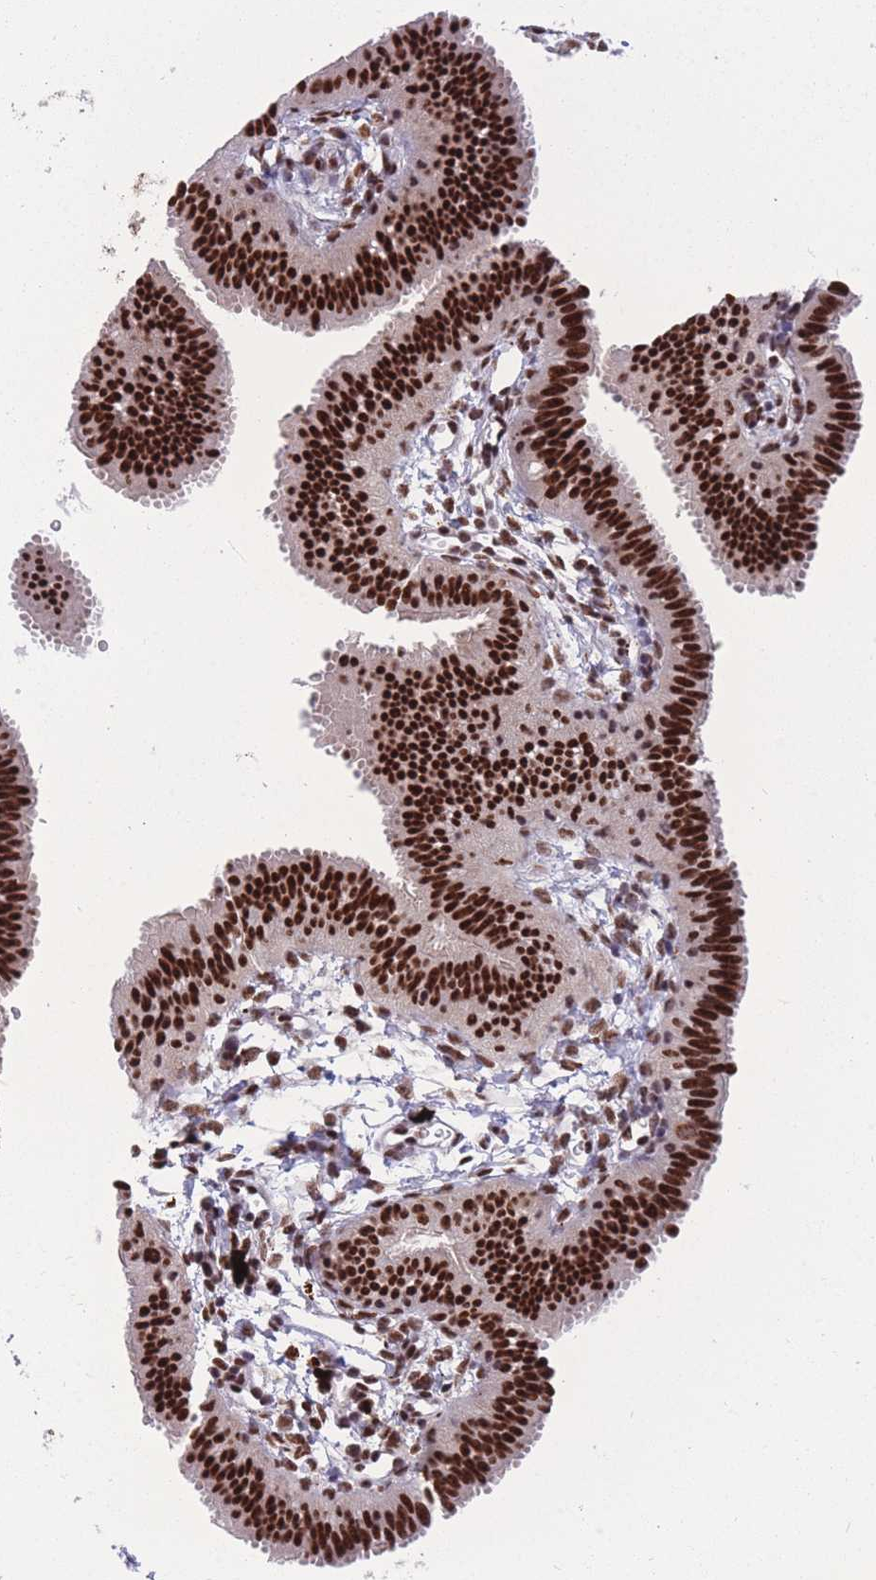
{"staining": {"intensity": "strong", "quantity": ">75%", "location": "nuclear"}, "tissue": "fallopian tube", "cell_type": "Glandular cells", "image_type": "normal", "snomed": [{"axis": "morphology", "description": "Normal tissue, NOS"}, {"axis": "topography", "description": "Fallopian tube"}], "caption": "This micrograph reveals IHC staining of normal human fallopian tube, with high strong nuclear positivity in about >75% of glandular cells.", "gene": "PRPF19", "patient": {"sex": "female", "age": 35}}